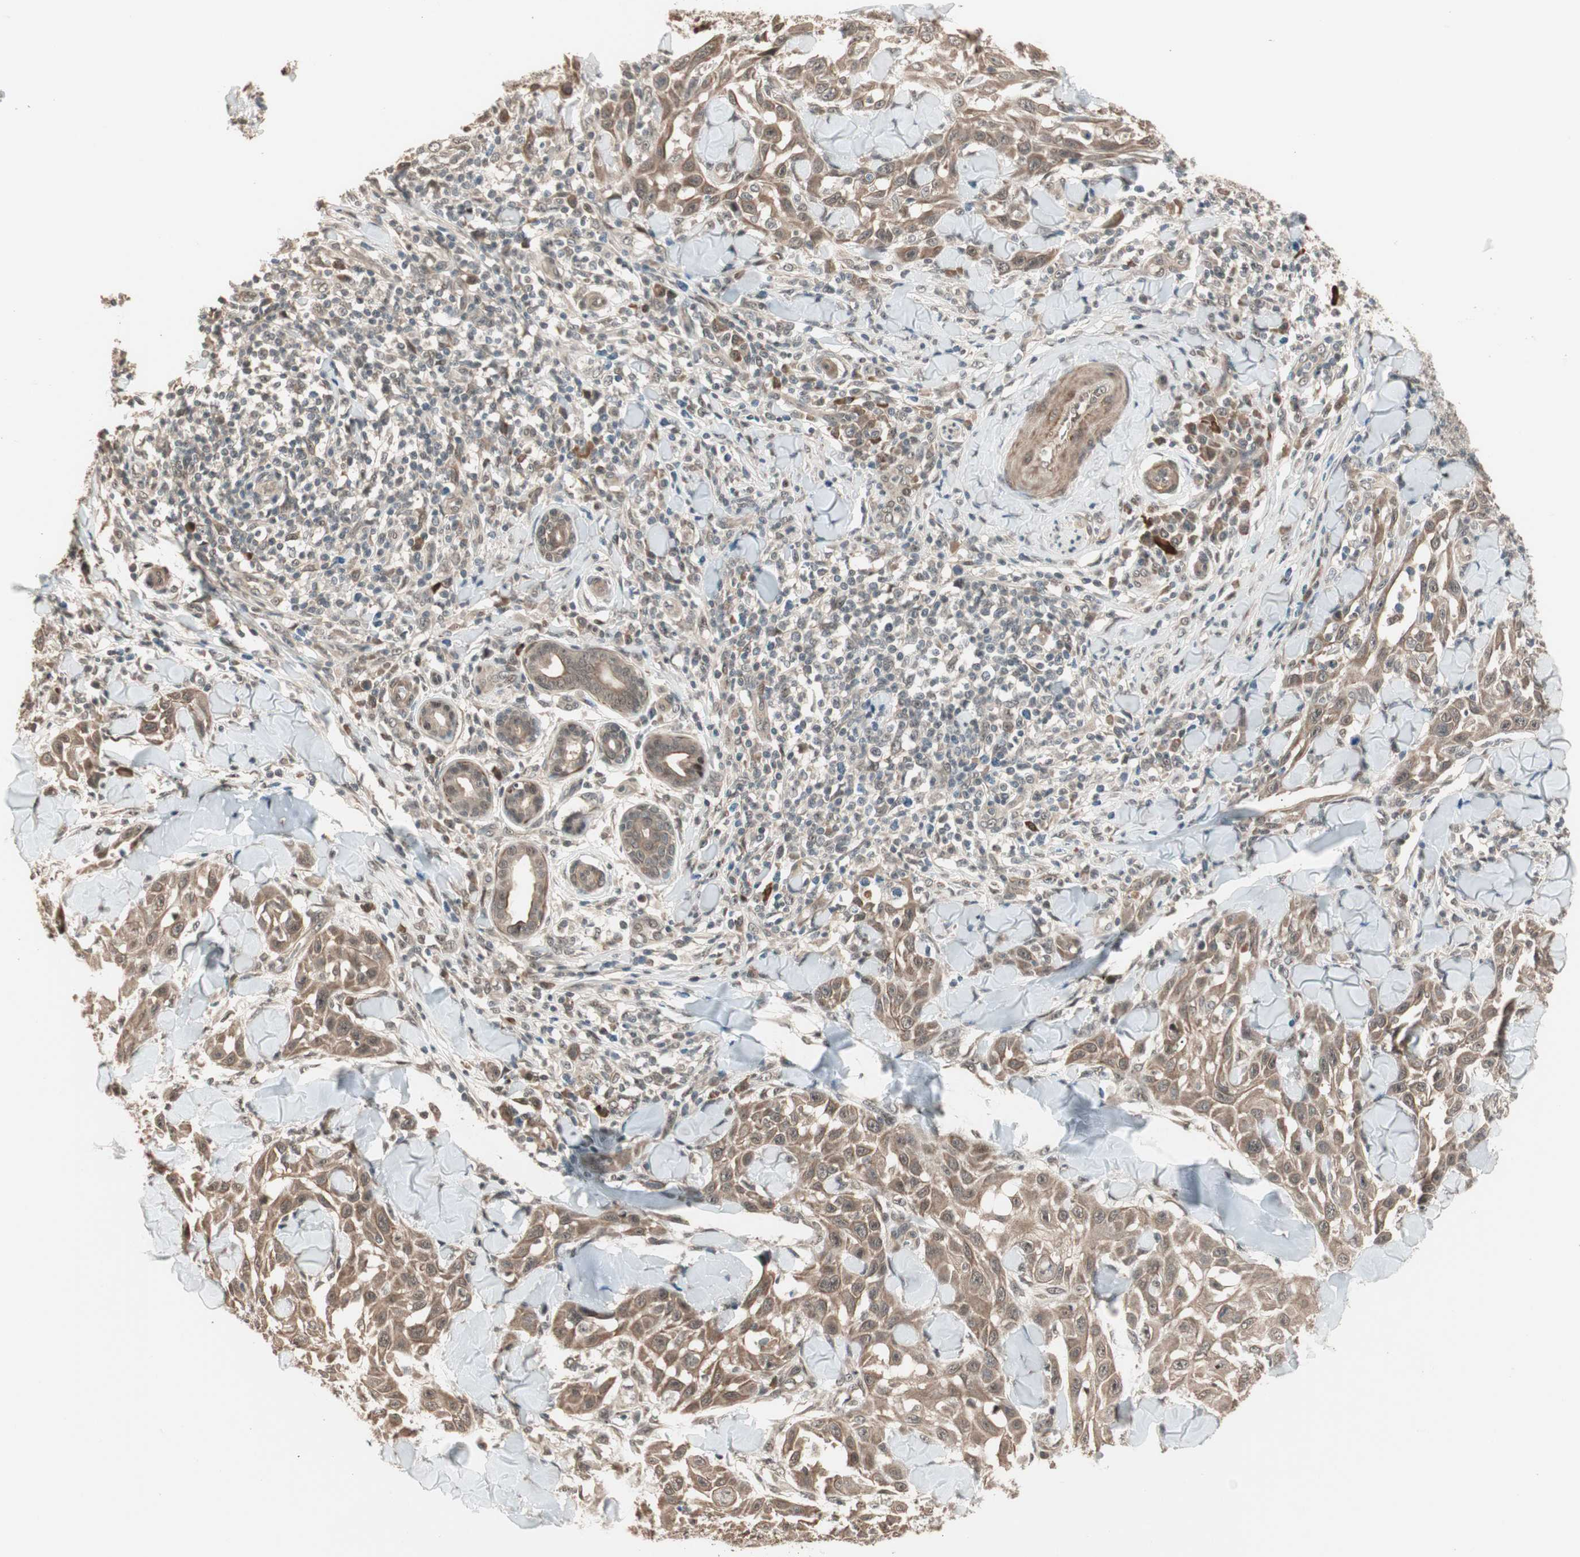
{"staining": {"intensity": "moderate", "quantity": ">75%", "location": "cytoplasmic/membranous,nuclear"}, "tissue": "skin cancer", "cell_type": "Tumor cells", "image_type": "cancer", "snomed": [{"axis": "morphology", "description": "Squamous cell carcinoma, NOS"}, {"axis": "topography", "description": "Skin"}], "caption": "This photomicrograph shows immunohistochemistry (IHC) staining of human skin cancer, with medium moderate cytoplasmic/membranous and nuclear staining in approximately >75% of tumor cells.", "gene": "ZSCAN31", "patient": {"sex": "male", "age": 24}}